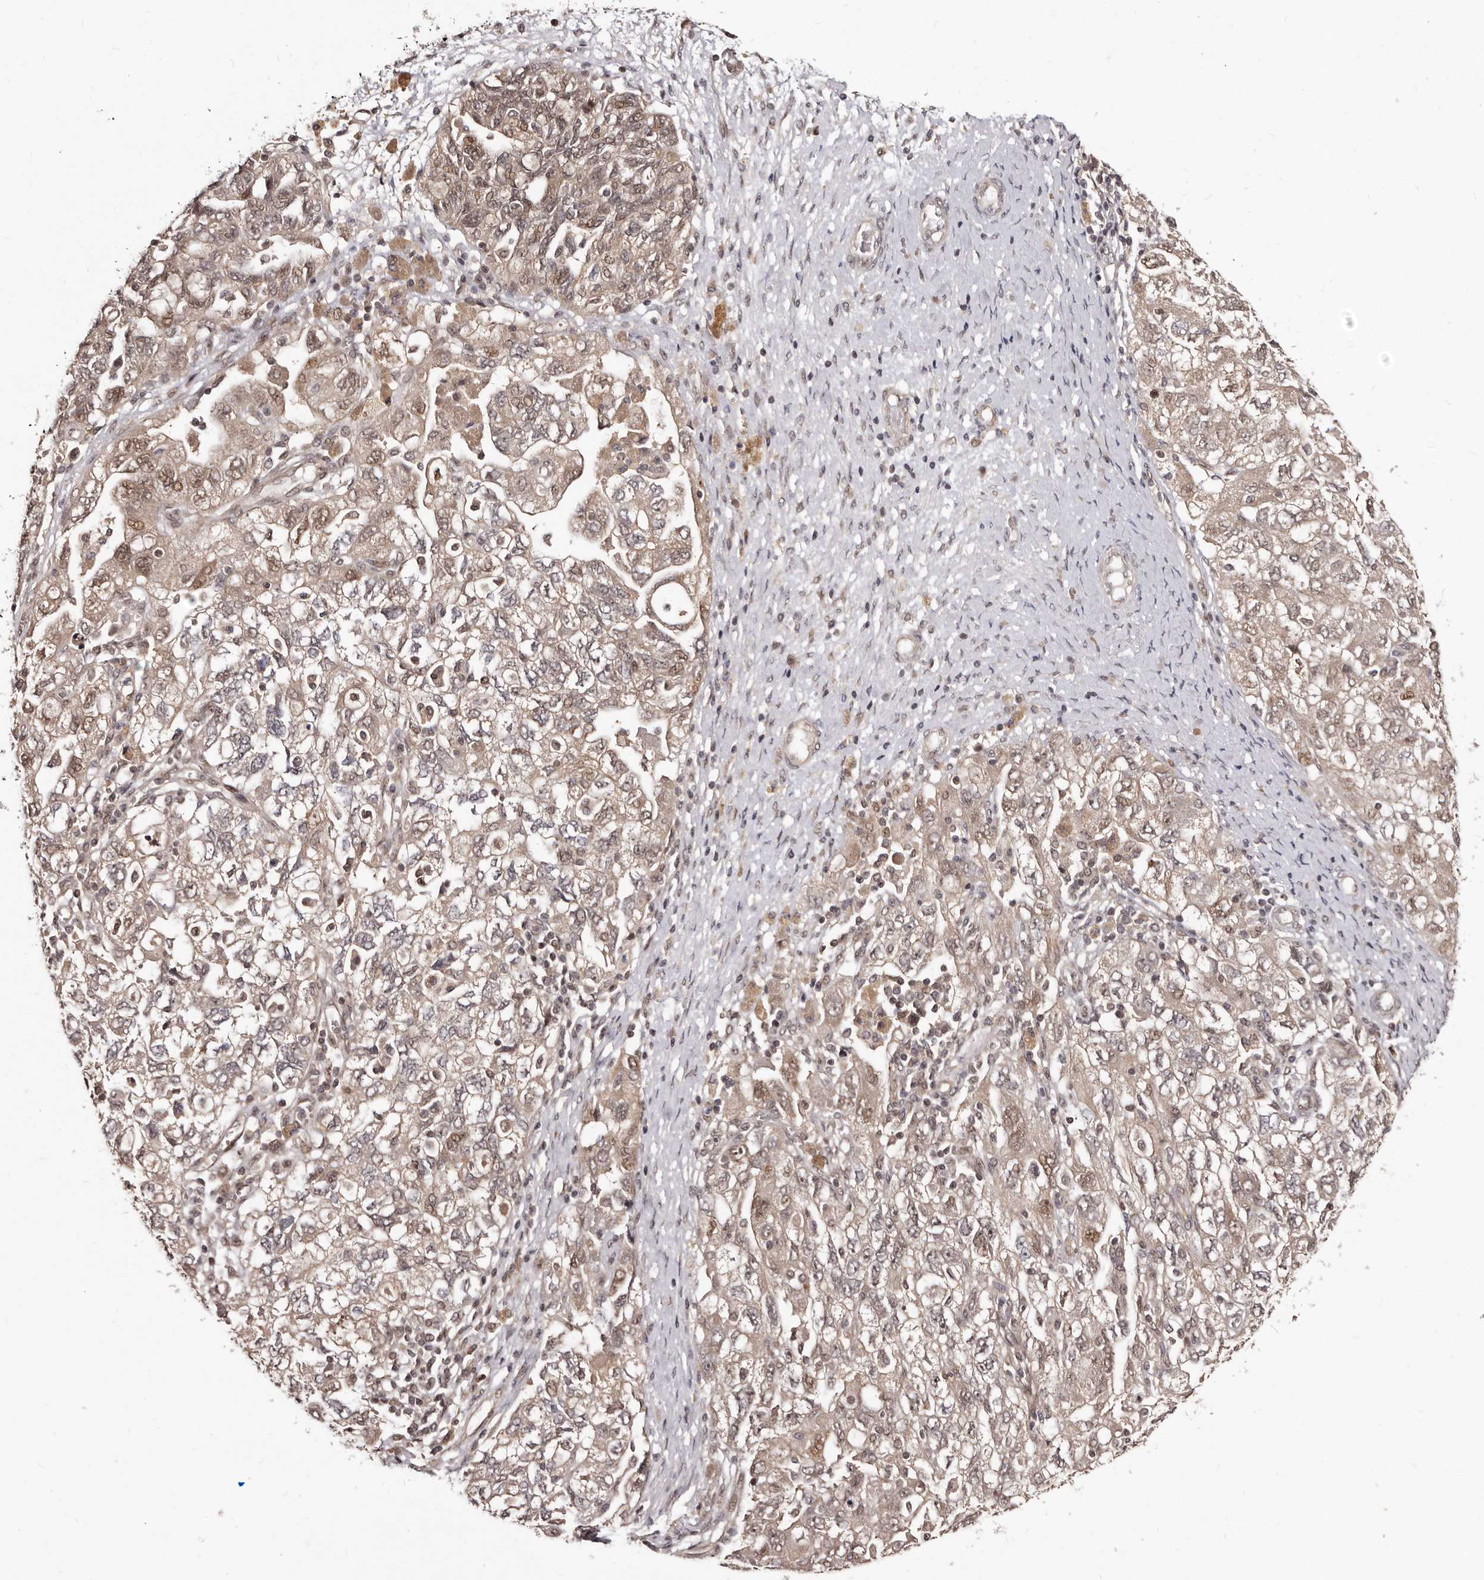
{"staining": {"intensity": "weak", "quantity": ">75%", "location": "cytoplasmic/membranous,nuclear"}, "tissue": "ovarian cancer", "cell_type": "Tumor cells", "image_type": "cancer", "snomed": [{"axis": "morphology", "description": "Carcinoma, NOS"}, {"axis": "morphology", "description": "Cystadenocarcinoma, serous, NOS"}, {"axis": "topography", "description": "Ovary"}], "caption": "Immunohistochemistry (IHC) photomicrograph of neoplastic tissue: human ovarian cancer (serous cystadenocarcinoma) stained using IHC demonstrates low levels of weak protein expression localized specifically in the cytoplasmic/membranous and nuclear of tumor cells, appearing as a cytoplasmic/membranous and nuclear brown color.", "gene": "TBC1D22B", "patient": {"sex": "female", "age": 69}}